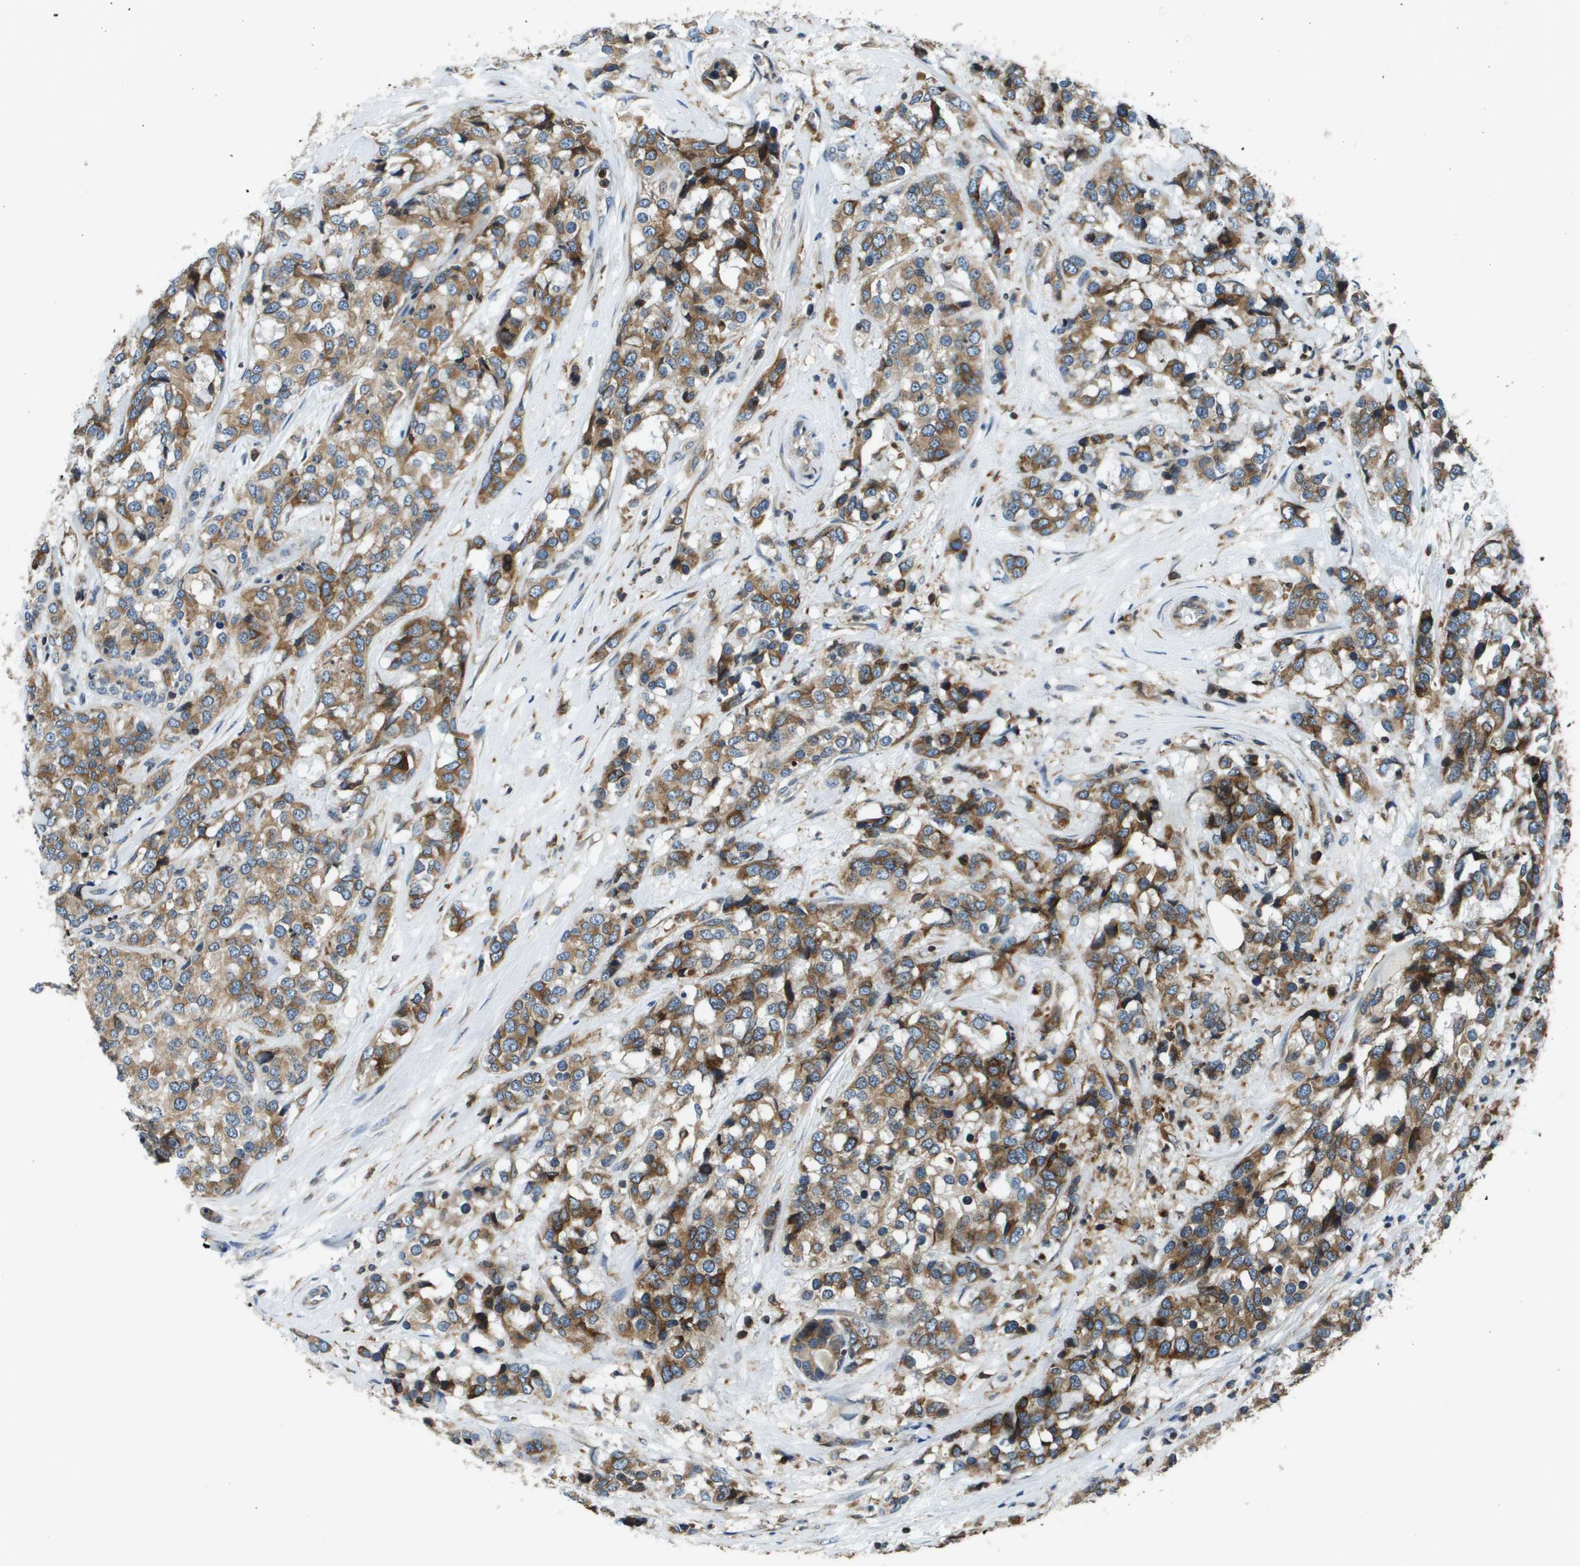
{"staining": {"intensity": "strong", "quantity": ">75%", "location": "cytoplasmic/membranous"}, "tissue": "breast cancer", "cell_type": "Tumor cells", "image_type": "cancer", "snomed": [{"axis": "morphology", "description": "Lobular carcinoma"}, {"axis": "topography", "description": "Breast"}], "caption": "Strong cytoplasmic/membranous staining is identified in about >75% of tumor cells in breast lobular carcinoma. (Stains: DAB in brown, nuclei in blue, Microscopy: brightfield microscopy at high magnification).", "gene": "ESYT1", "patient": {"sex": "female", "age": 59}}